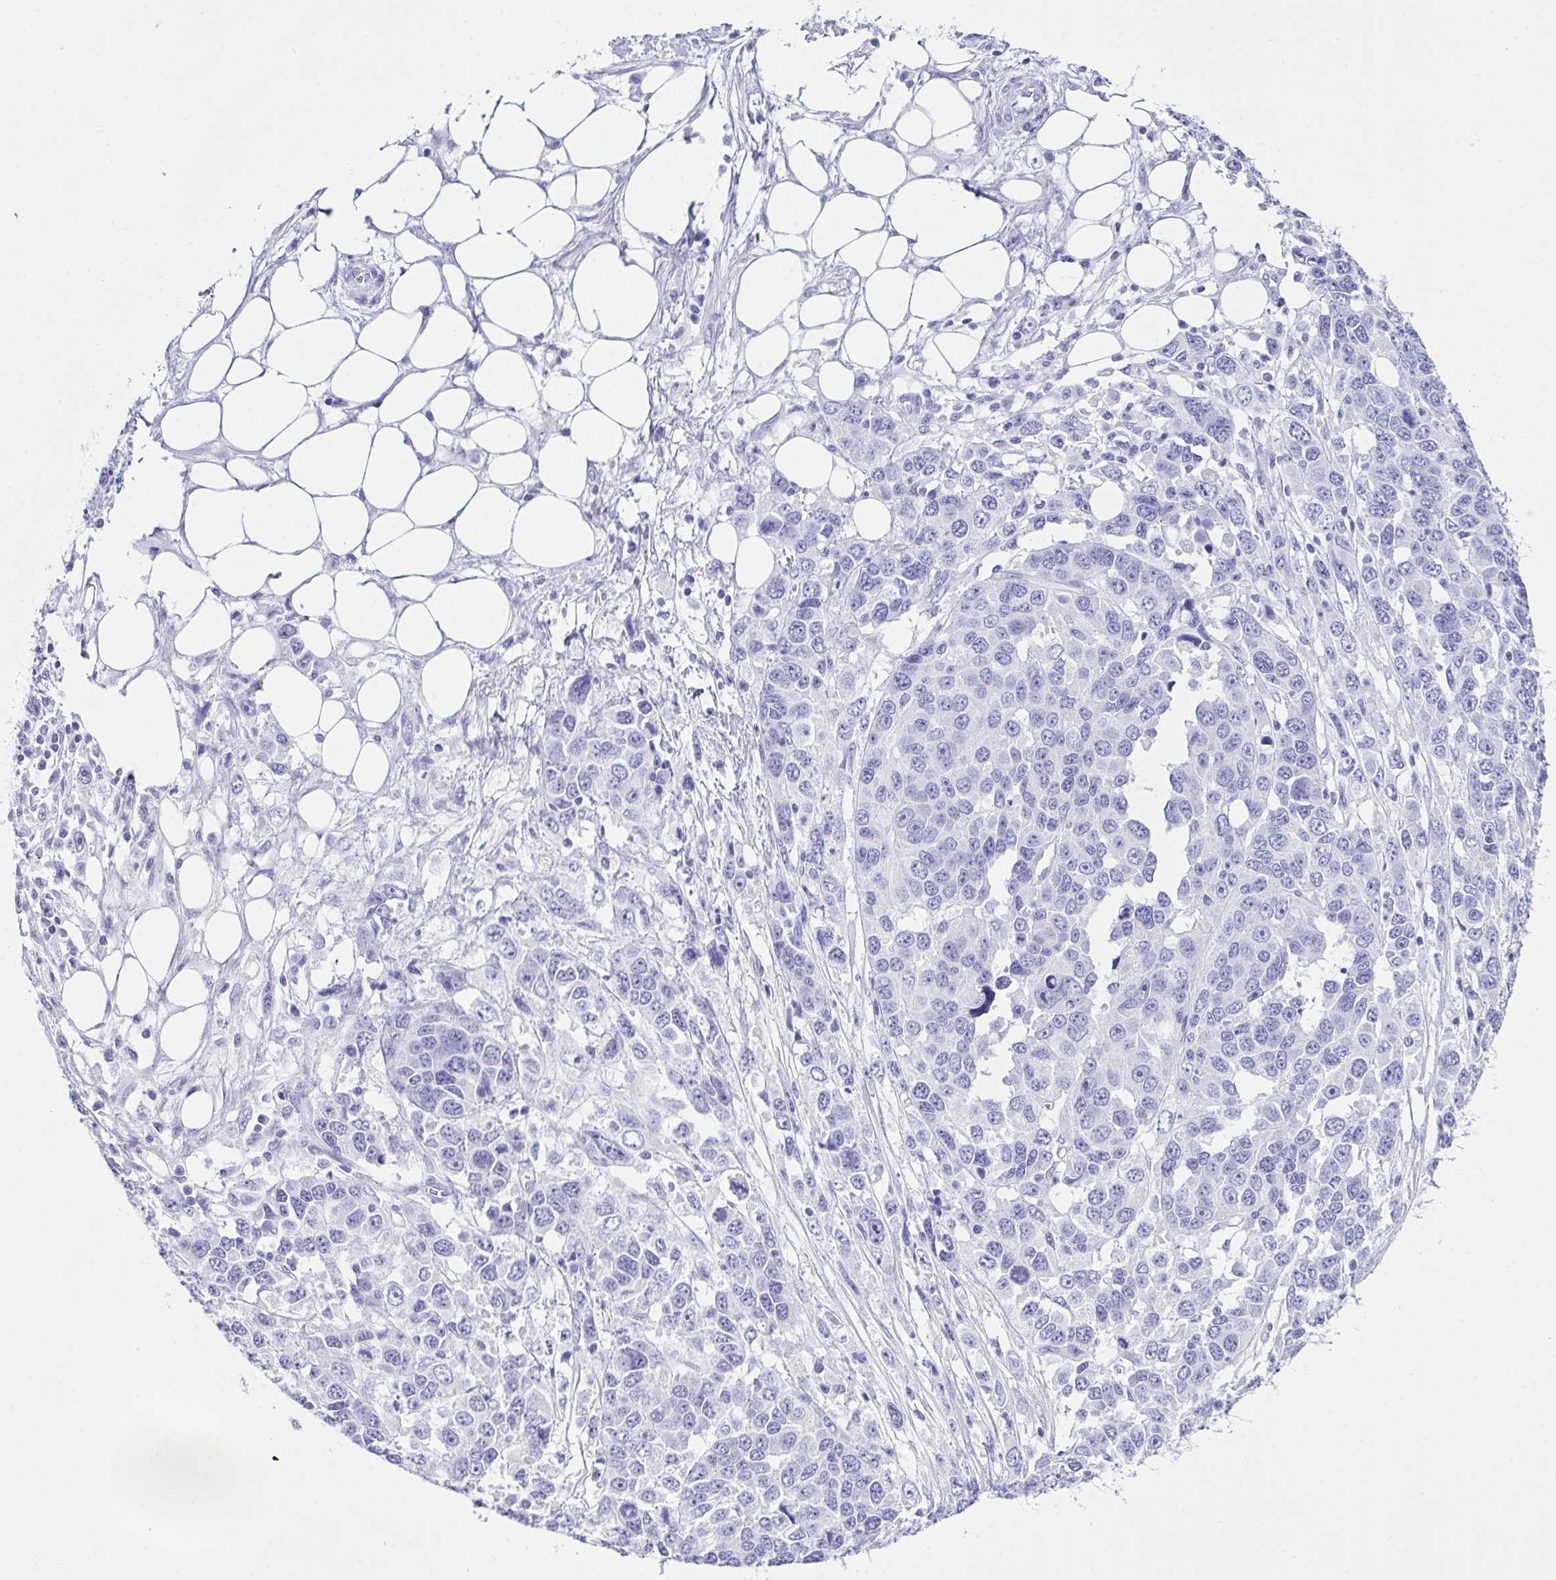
{"staining": {"intensity": "negative", "quantity": "none", "location": "none"}, "tissue": "ovarian cancer", "cell_type": "Tumor cells", "image_type": "cancer", "snomed": [{"axis": "morphology", "description": "Cystadenocarcinoma, serous, NOS"}, {"axis": "topography", "description": "Ovary"}], "caption": "IHC micrograph of neoplastic tissue: ovarian serous cystadenocarcinoma stained with DAB exhibits no significant protein expression in tumor cells.", "gene": "LGALS4", "patient": {"sex": "female", "age": 76}}